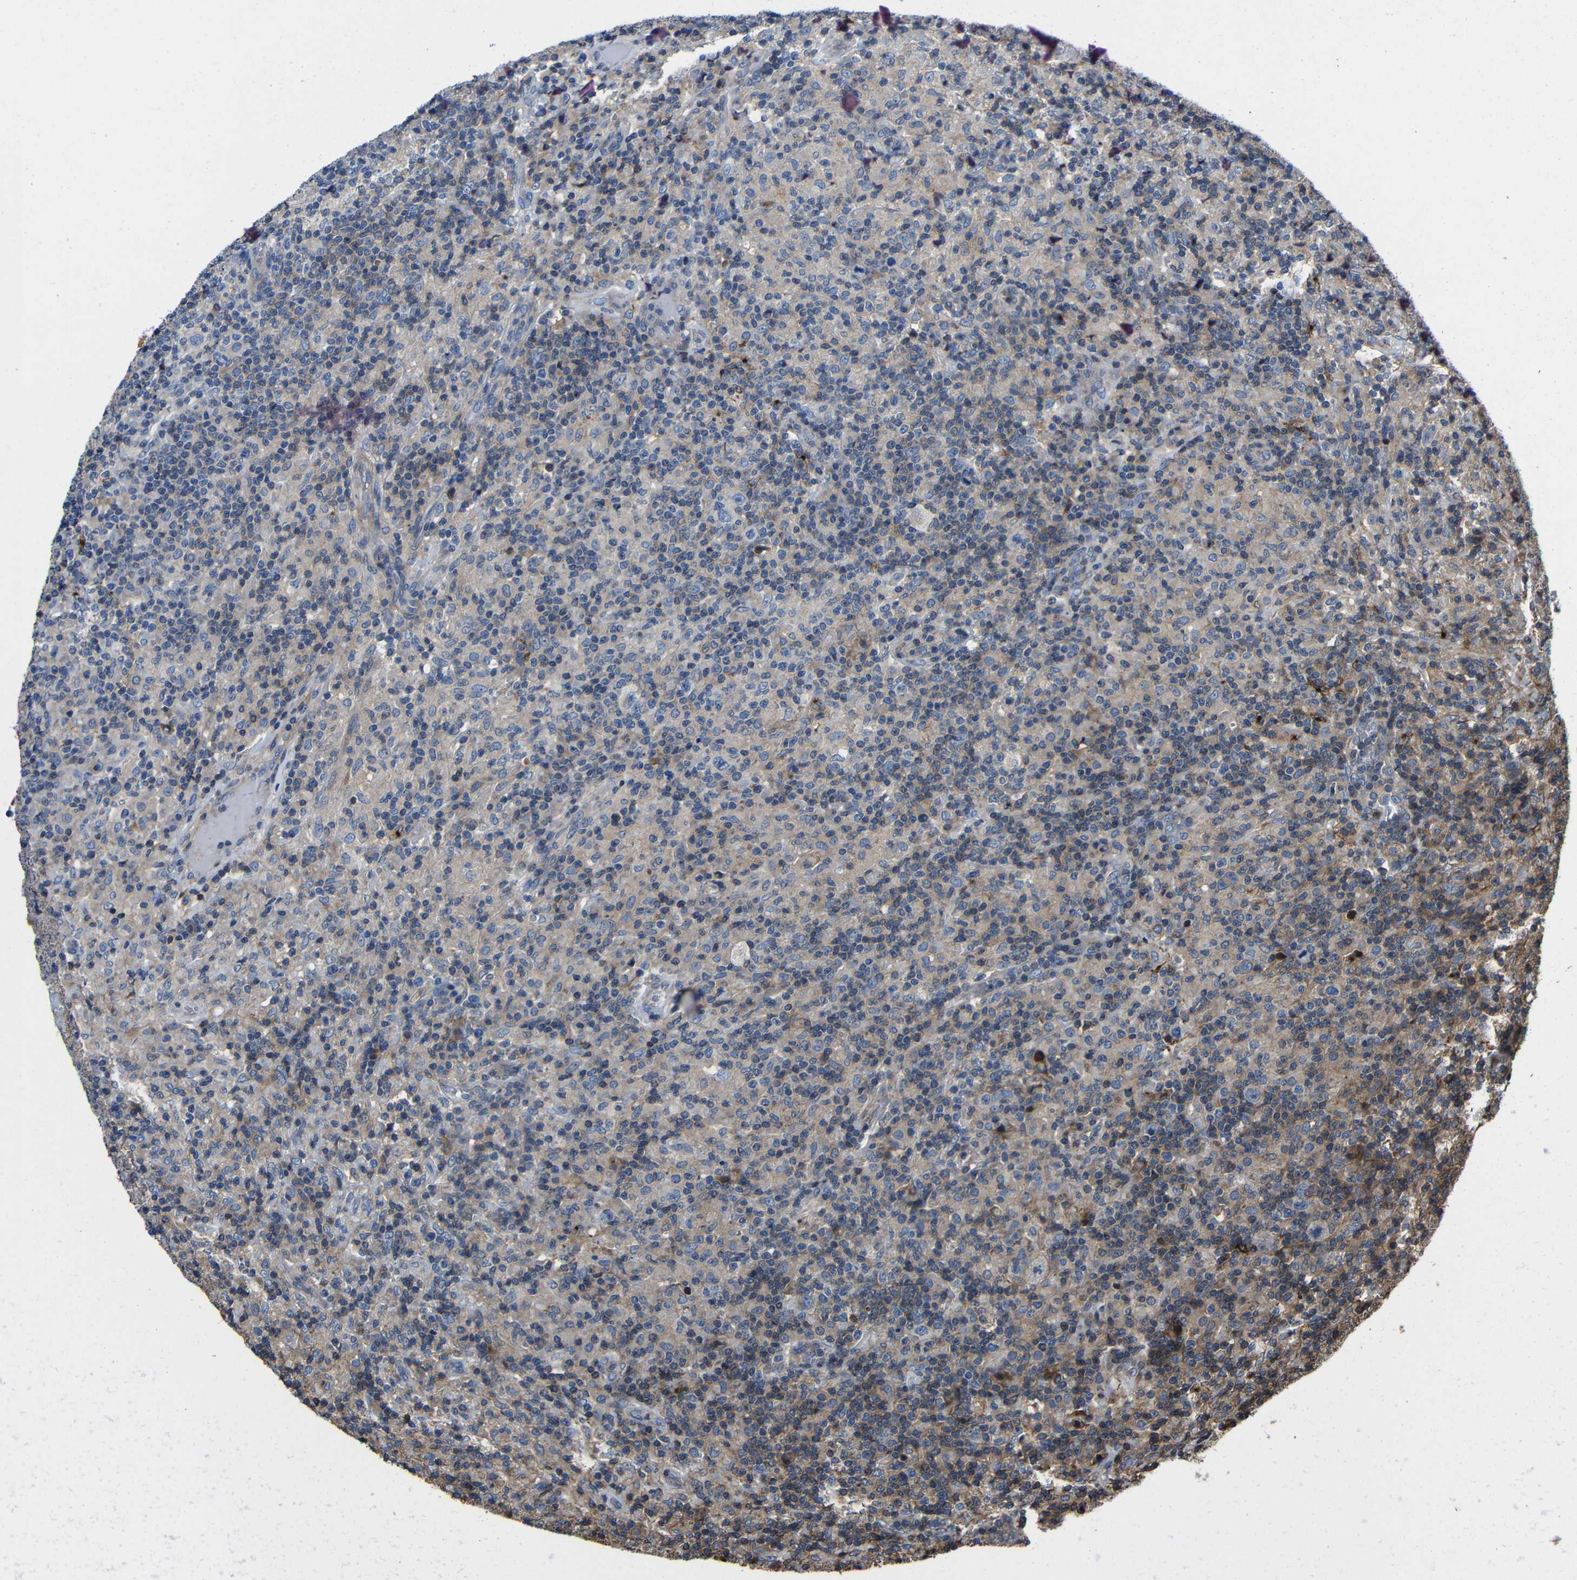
{"staining": {"intensity": "weak", "quantity": "<25%", "location": "cytoplasmic/membranous"}, "tissue": "lymphoma", "cell_type": "Tumor cells", "image_type": "cancer", "snomed": [{"axis": "morphology", "description": "Hodgkin's disease, NOS"}, {"axis": "topography", "description": "Lymph node"}], "caption": "Tumor cells are negative for brown protein staining in Hodgkin's disease. (Stains: DAB (3,3'-diaminobenzidine) IHC with hematoxylin counter stain, Microscopy: brightfield microscopy at high magnification).", "gene": "GDI1", "patient": {"sex": "male", "age": 70}}